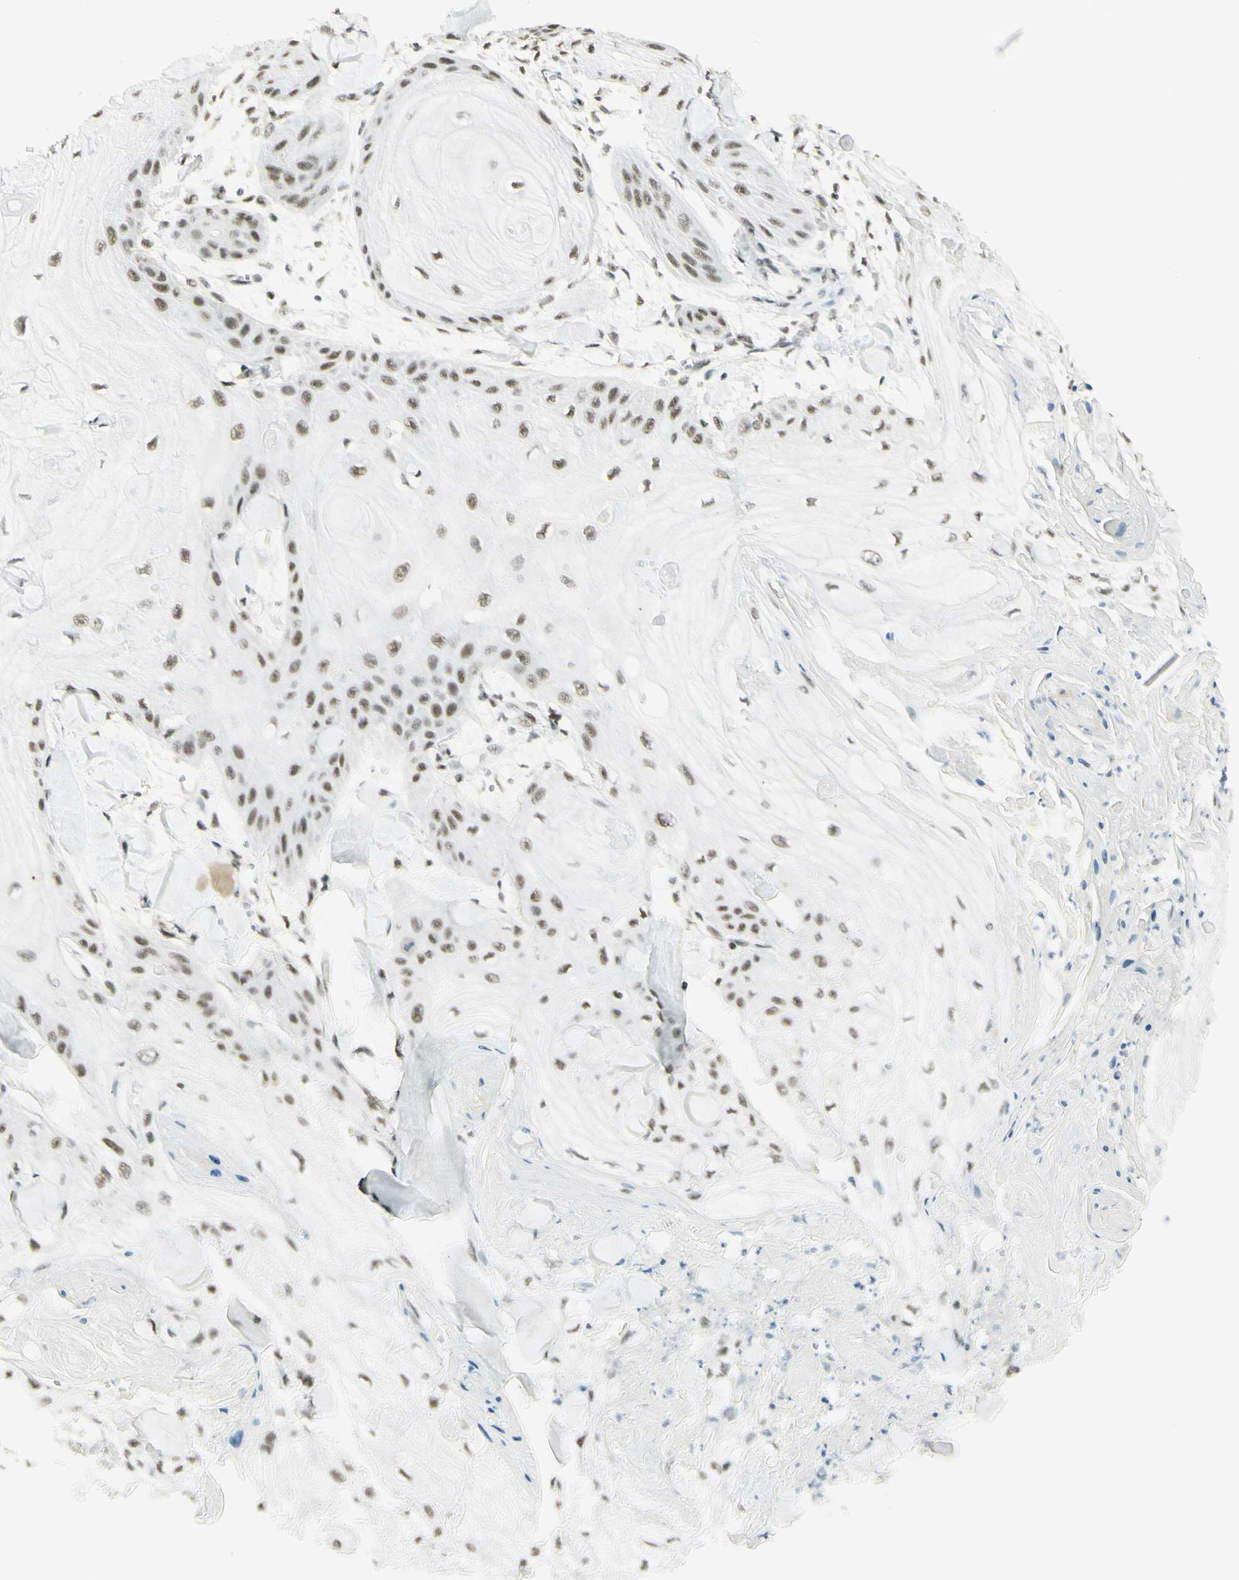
{"staining": {"intensity": "weak", "quantity": ">75%", "location": "nuclear"}, "tissue": "skin cancer", "cell_type": "Tumor cells", "image_type": "cancer", "snomed": [{"axis": "morphology", "description": "Squamous cell carcinoma, NOS"}, {"axis": "topography", "description": "Skin"}], "caption": "A low amount of weak nuclear expression is identified in approximately >75% of tumor cells in skin cancer (squamous cell carcinoma) tissue.", "gene": "PMS2", "patient": {"sex": "male", "age": 74}}